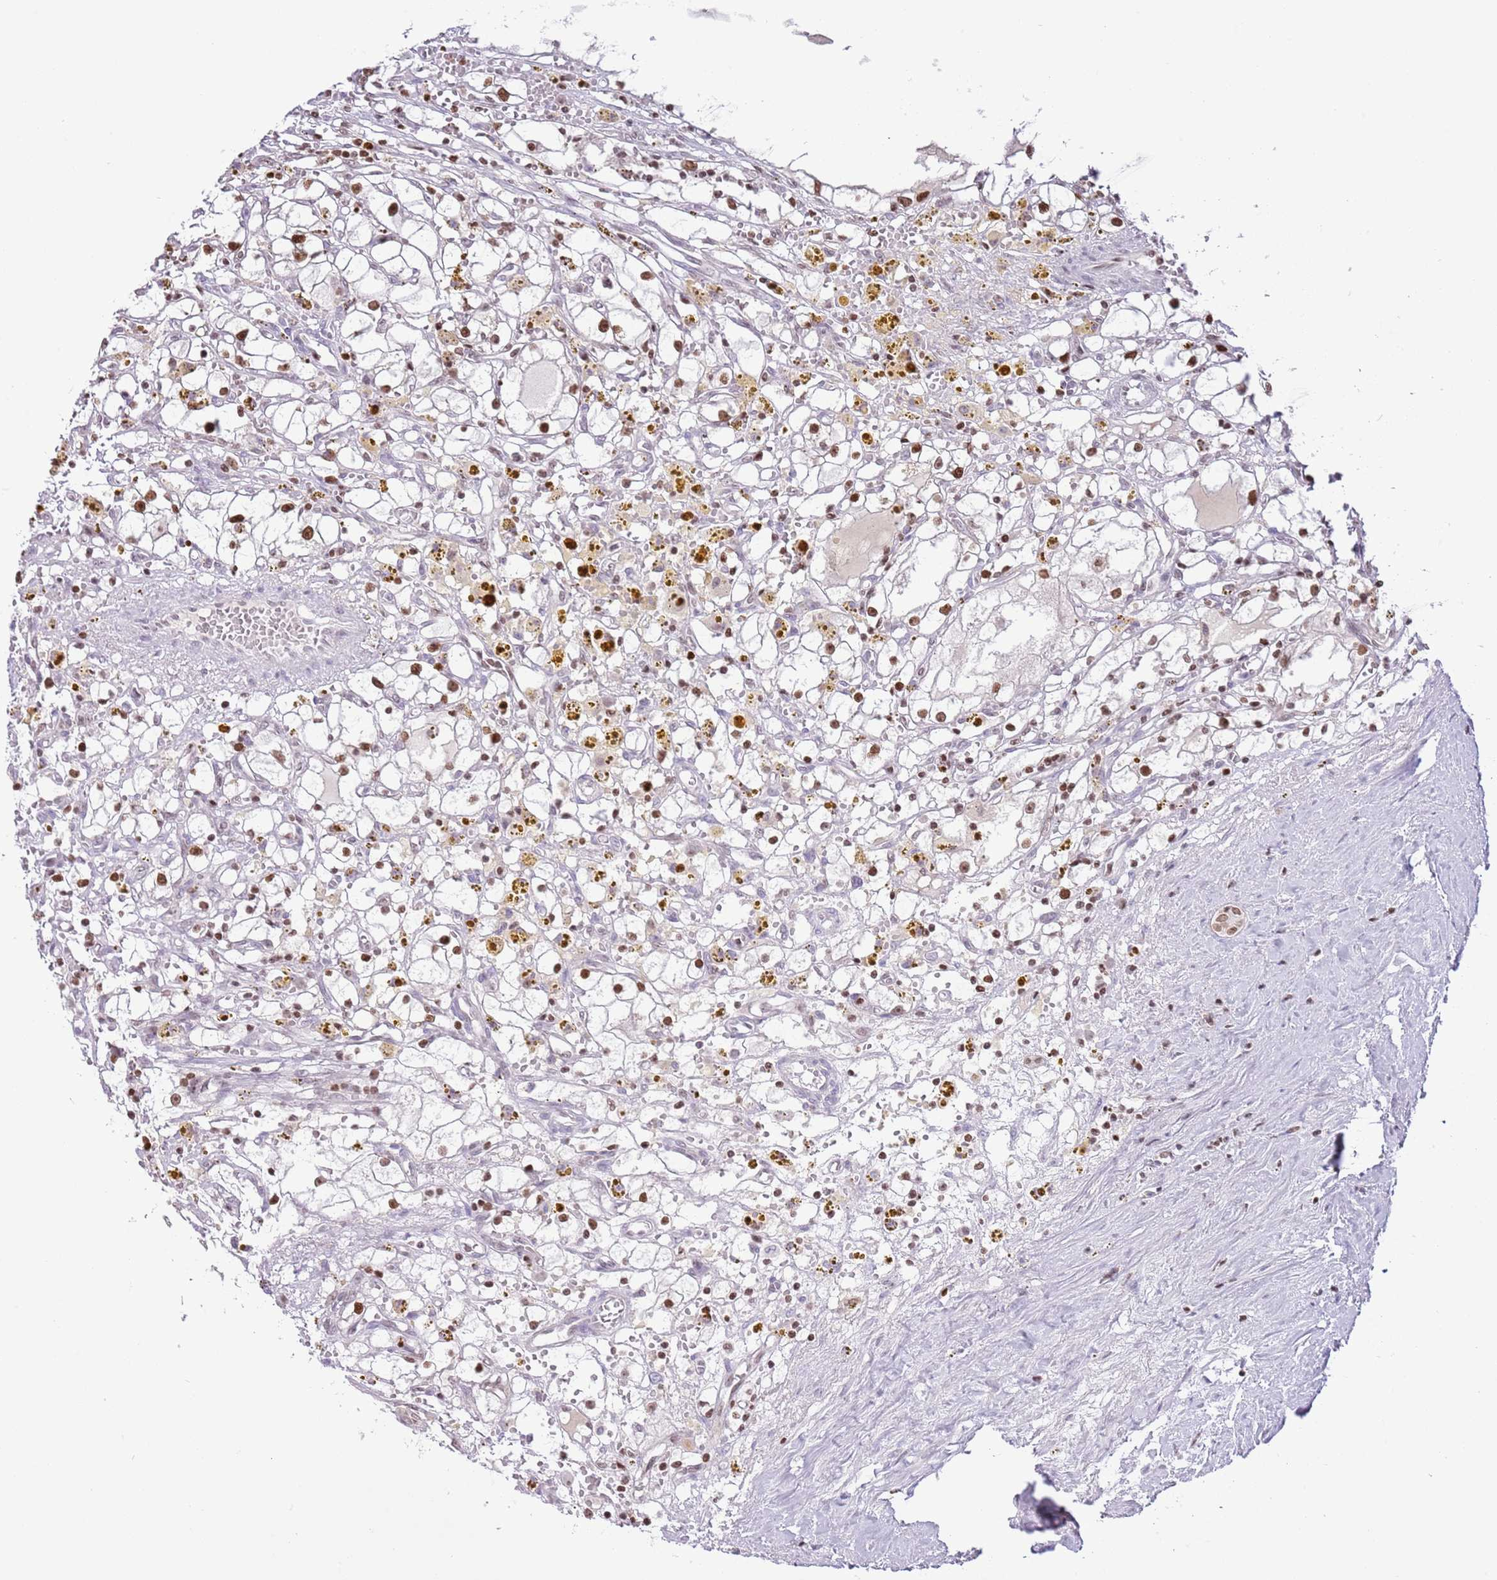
{"staining": {"intensity": "moderate", "quantity": "25%-75%", "location": "nuclear"}, "tissue": "renal cancer", "cell_type": "Tumor cells", "image_type": "cancer", "snomed": [{"axis": "morphology", "description": "Adenocarcinoma, NOS"}, {"axis": "topography", "description": "Kidney"}], "caption": "Tumor cells display medium levels of moderate nuclear staining in about 25%-75% of cells in adenocarcinoma (renal).", "gene": "SELENOH", "patient": {"sex": "male", "age": 56}}